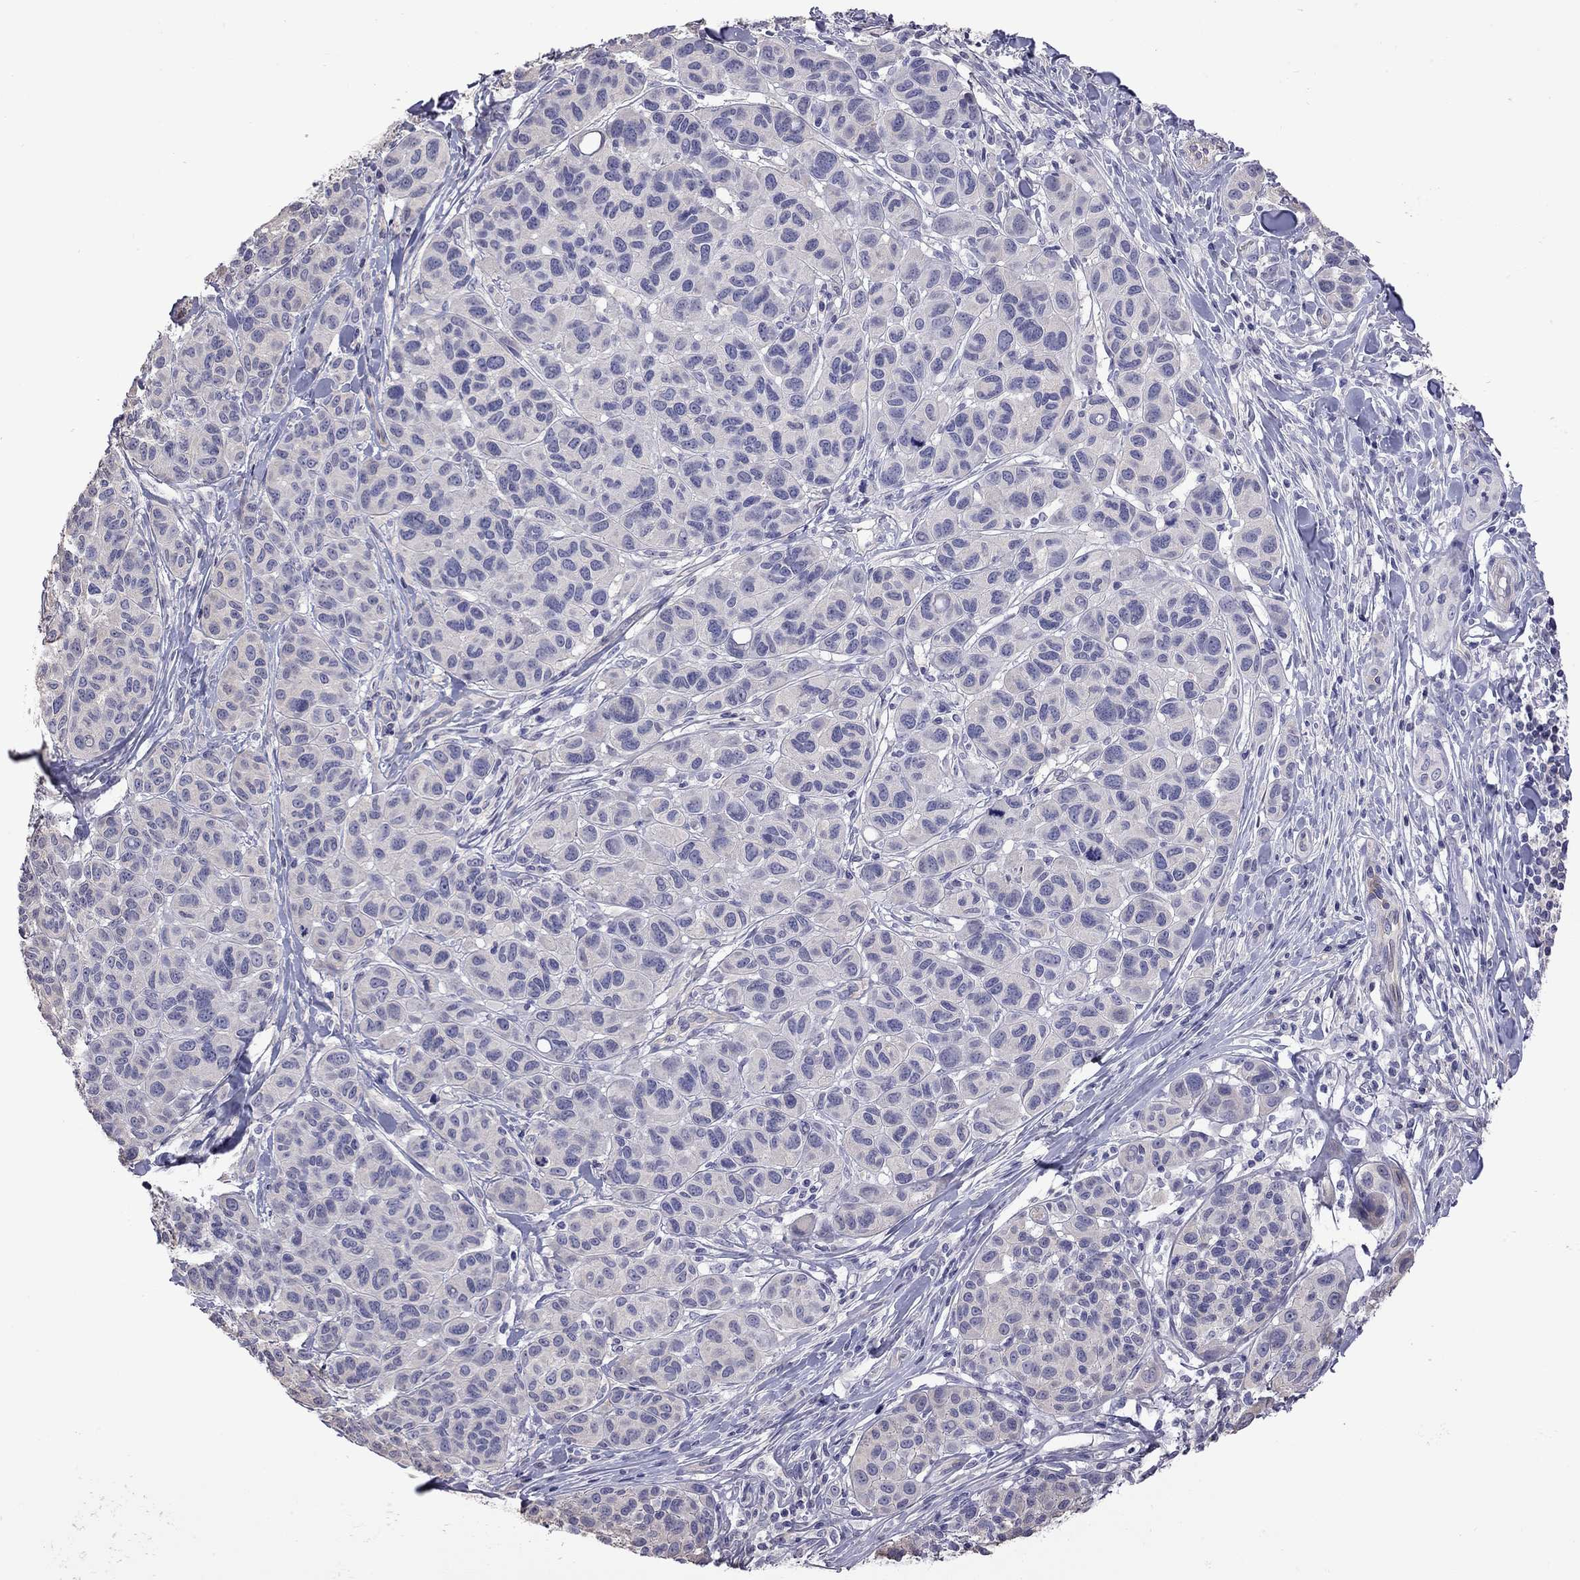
{"staining": {"intensity": "negative", "quantity": "none", "location": "none"}, "tissue": "melanoma", "cell_type": "Tumor cells", "image_type": "cancer", "snomed": [{"axis": "morphology", "description": "Malignant melanoma, NOS"}, {"axis": "topography", "description": "Skin"}], "caption": "Immunohistochemical staining of melanoma demonstrates no significant positivity in tumor cells. The staining is performed using DAB brown chromogen with nuclei counter-stained in using hematoxylin.", "gene": "FEZ1", "patient": {"sex": "male", "age": 79}}